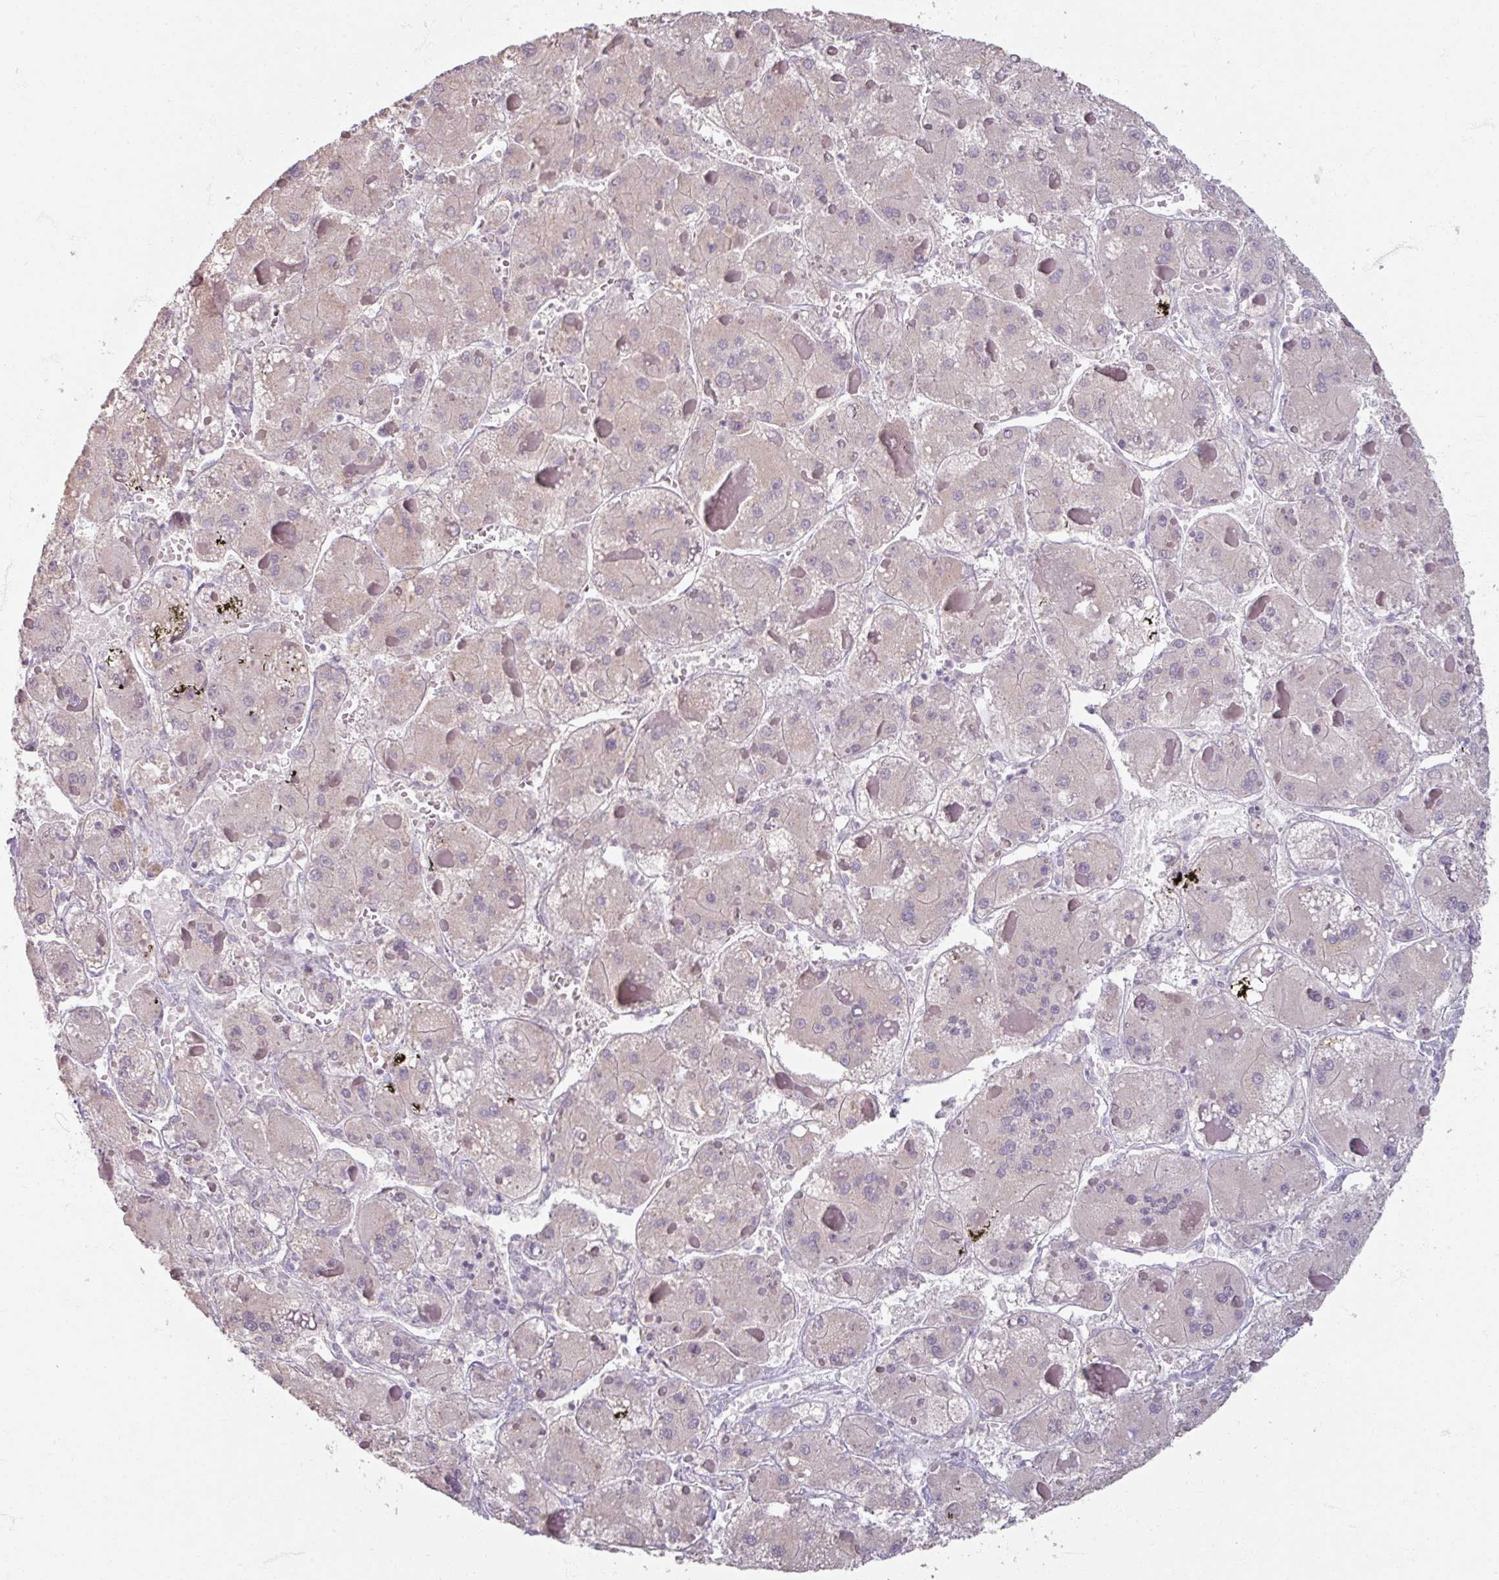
{"staining": {"intensity": "weak", "quantity": ">75%", "location": "cytoplasmic/membranous"}, "tissue": "liver cancer", "cell_type": "Tumor cells", "image_type": "cancer", "snomed": [{"axis": "morphology", "description": "Carcinoma, Hepatocellular, NOS"}, {"axis": "topography", "description": "Liver"}], "caption": "Liver cancer was stained to show a protein in brown. There is low levels of weak cytoplasmic/membranous positivity in approximately >75% of tumor cells. The staining was performed using DAB (3,3'-diaminobenzidine), with brown indicating positive protein expression. Nuclei are stained blue with hematoxylin.", "gene": "SOX11", "patient": {"sex": "female", "age": 73}}